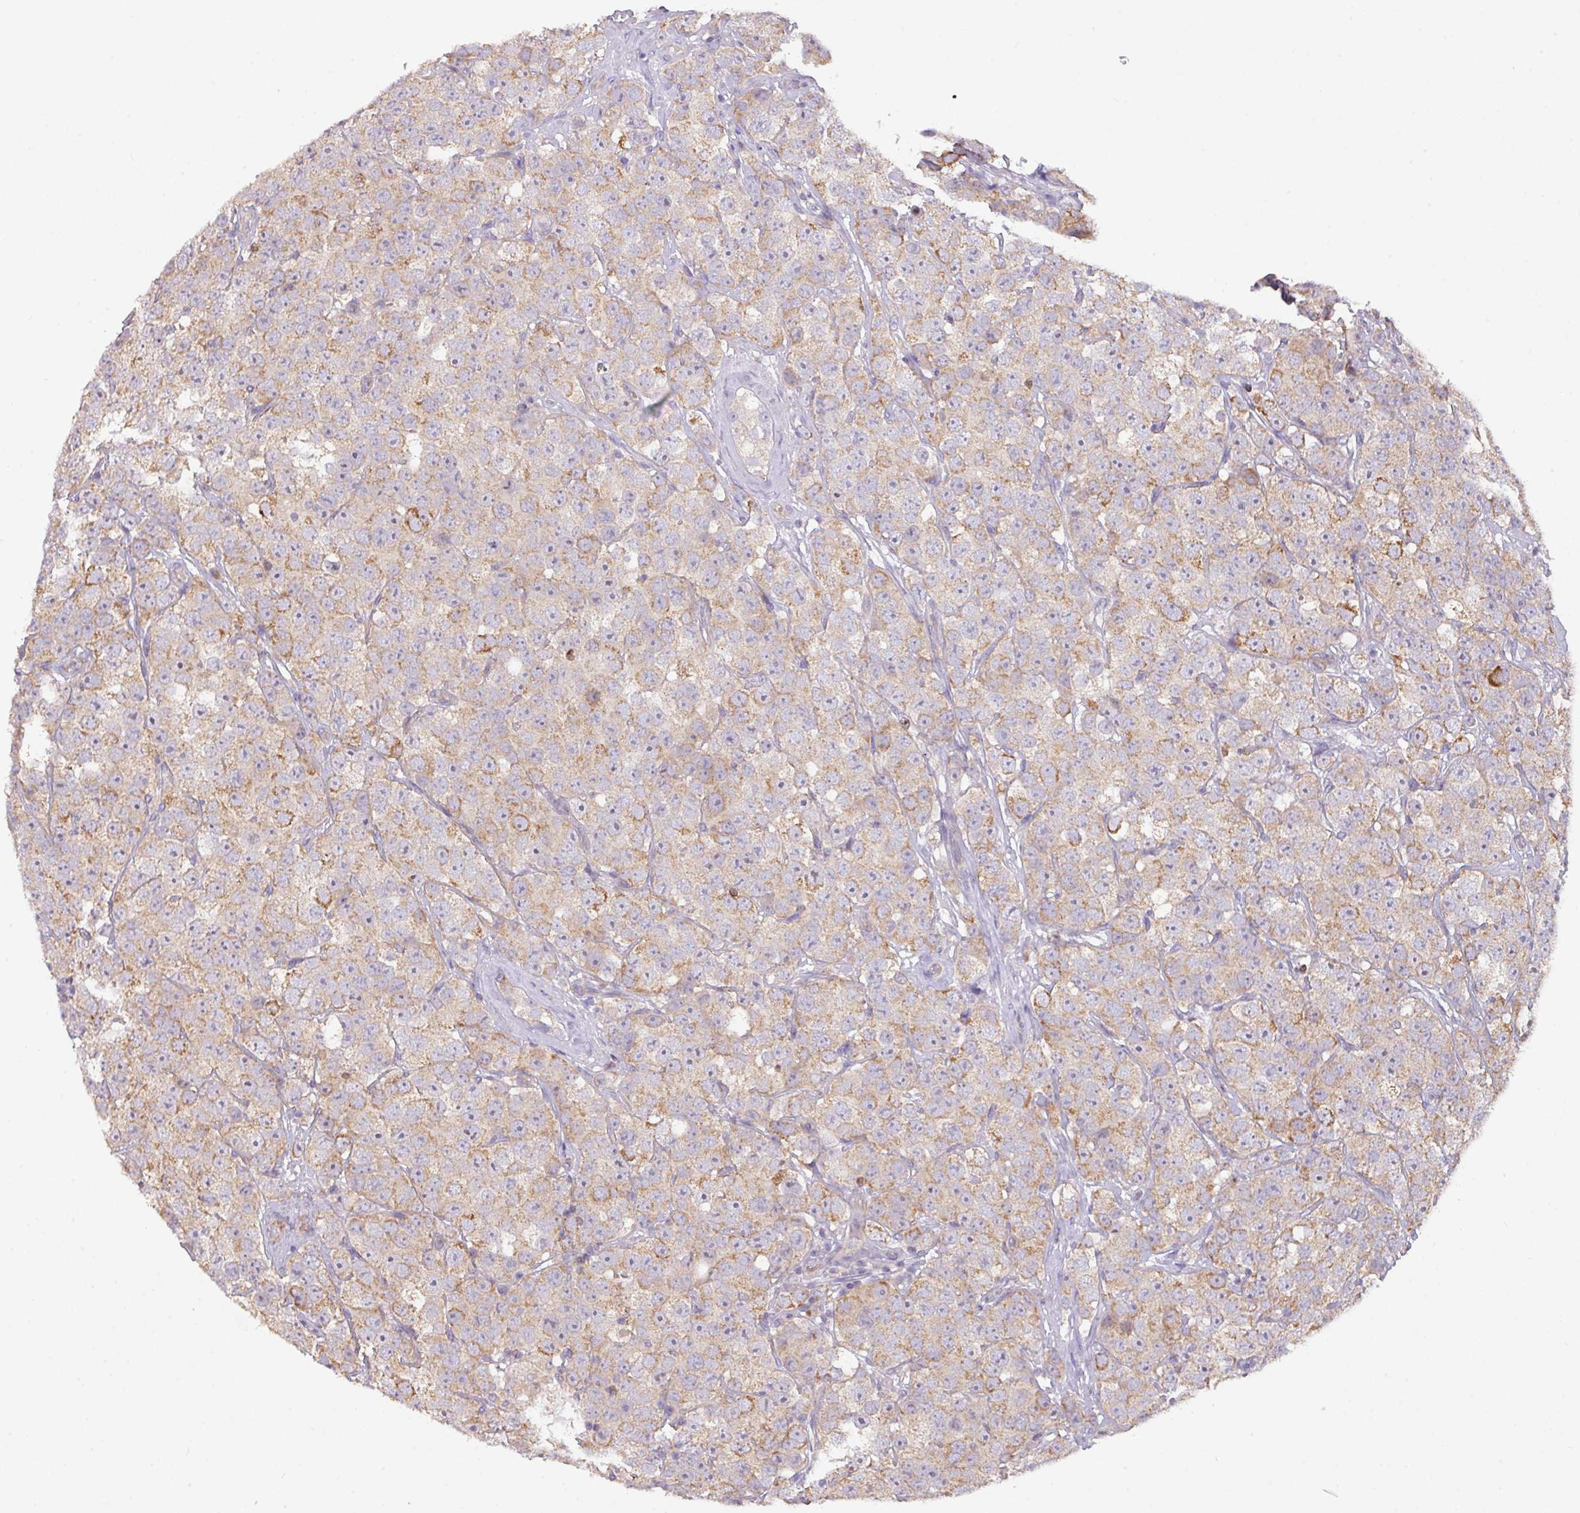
{"staining": {"intensity": "moderate", "quantity": "25%-75%", "location": "cytoplasmic/membranous"}, "tissue": "testis cancer", "cell_type": "Tumor cells", "image_type": "cancer", "snomed": [{"axis": "morphology", "description": "Seminoma, NOS"}, {"axis": "topography", "description": "Testis"}], "caption": "Immunohistochemical staining of human seminoma (testis) exhibits medium levels of moderate cytoplasmic/membranous protein positivity in approximately 25%-75% of tumor cells. The staining was performed using DAB to visualize the protein expression in brown, while the nuclei were stained in blue with hematoxylin (Magnification: 20x).", "gene": "ZNF394", "patient": {"sex": "male", "age": 28}}